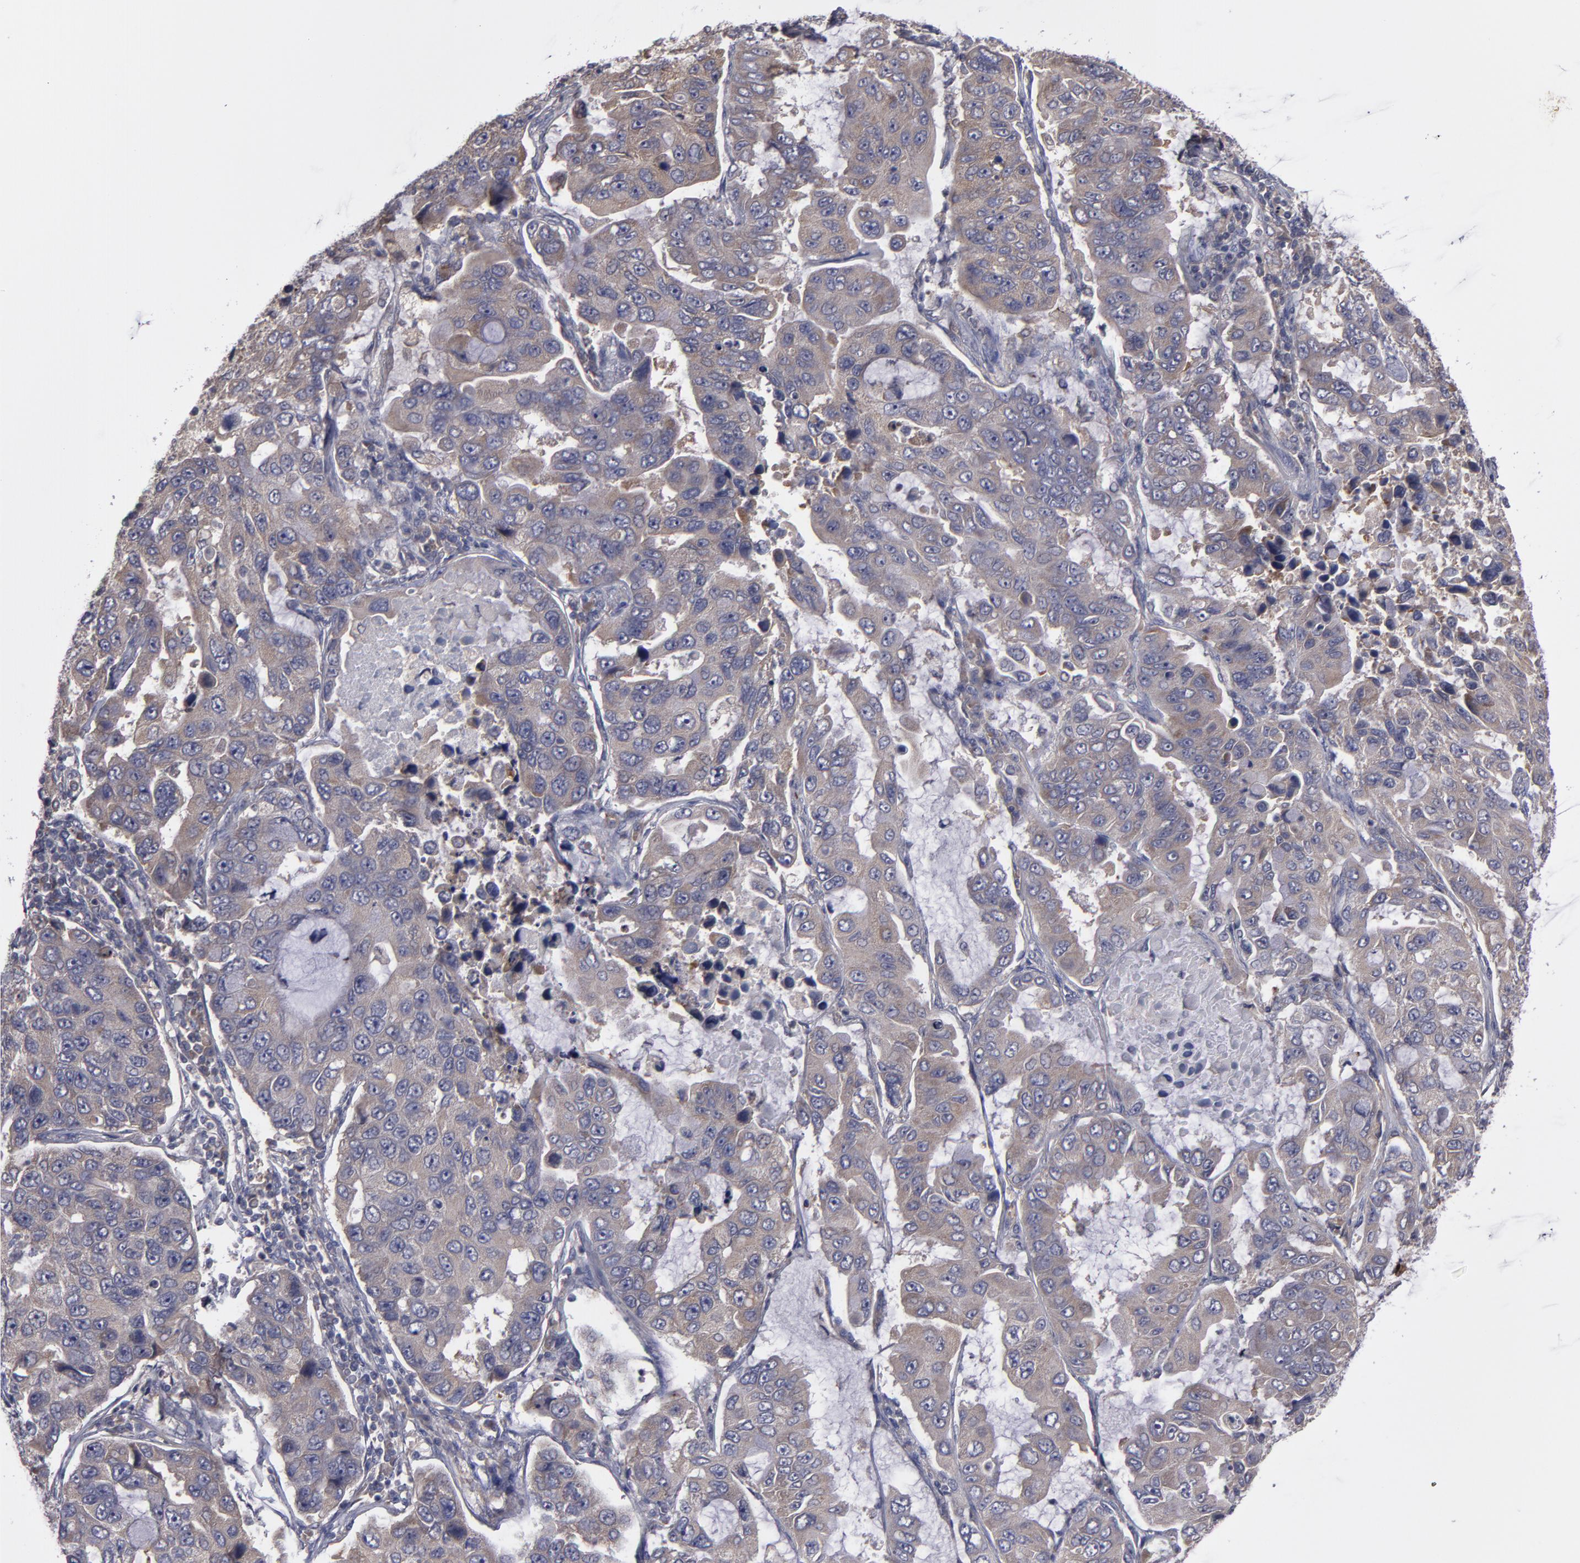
{"staining": {"intensity": "weak", "quantity": ">75%", "location": "cytoplasmic/membranous"}, "tissue": "lung cancer", "cell_type": "Tumor cells", "image_type": "cancer", "snomed": [{"axis": "morphology", "description": "Adenocarcinoma, NOS"}, {"axis": "topography", "description": "Lung"}], "caption": "Tumor cells show weak cytoplasmic/membranous positivity in about >75% of cells in lung cancer (adenocarcinoma). The protein is stained brown, and the nuclei are stained in blue (DAB (3,3'-diaminobenzidine) IHC with brightfield microscopy, high magnification).", "gene": "MMP11", "patient": {"sex": "male", "age": 64}}